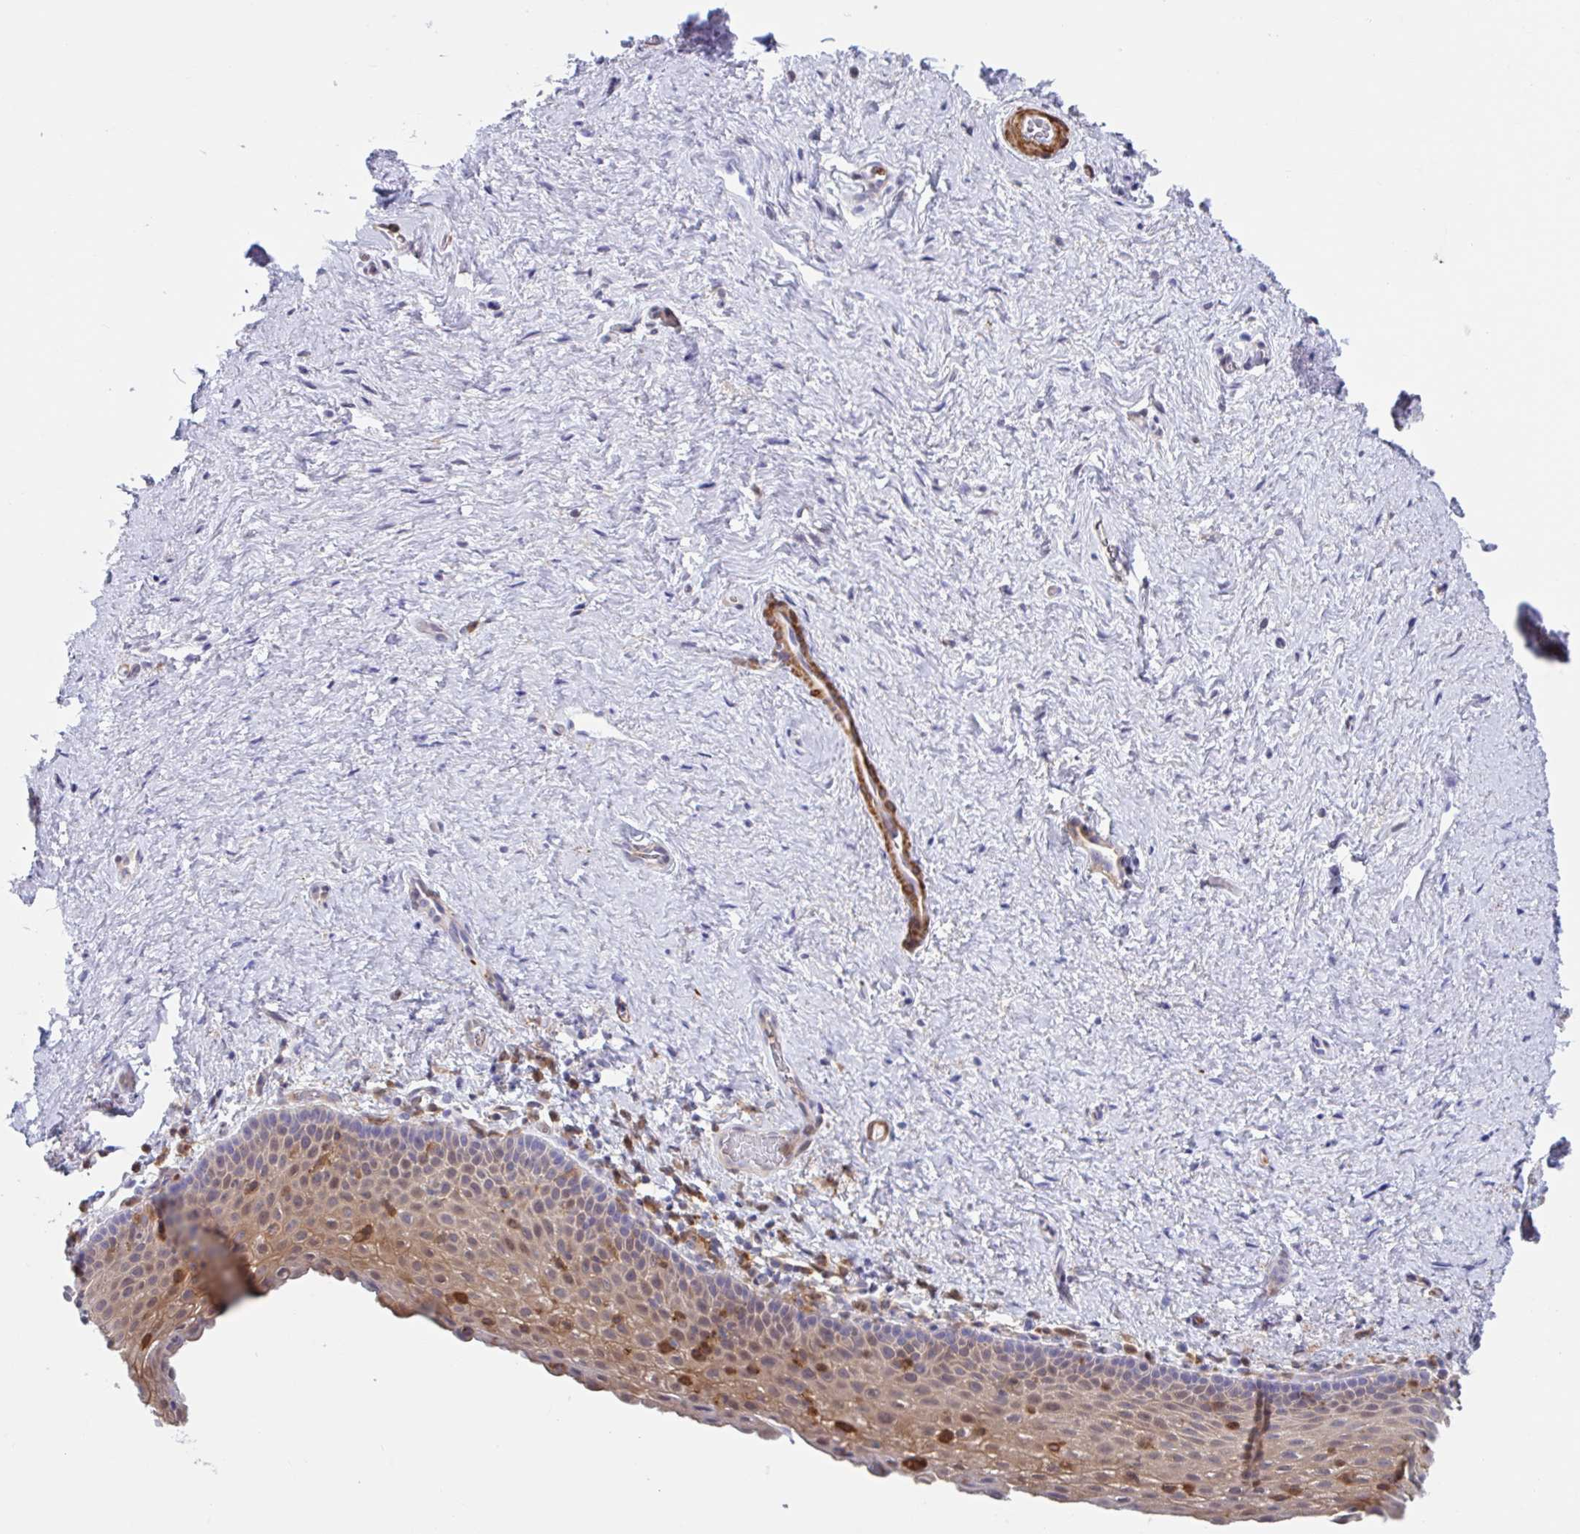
{"staining": {"intensity": "moderate", "quantity": "<25%", "location": "cytoplasmic/membranous"}, "tissue": "vagina", "cell_type": "Squamous epithelial cells", "image_type": "normal", "snomed": [{"axis": "morphology", "description": "Normal tissue, NOS"}, {"axis": "topography", "description": "Vagina"}], "caption": "Immunohistochemistry (IHC) histopathology image of normal vagina: vagina stained using immunohistochemistry (IHC) exhibits low levels of moderate protein expression localized specifically in the cytoplasmic/membranous of squamous epithelial cells, appearing as a cytoplasmic/membranous brown color.", "gene": "EFHD1", "patient": {"sex": "female", "age": 61}}